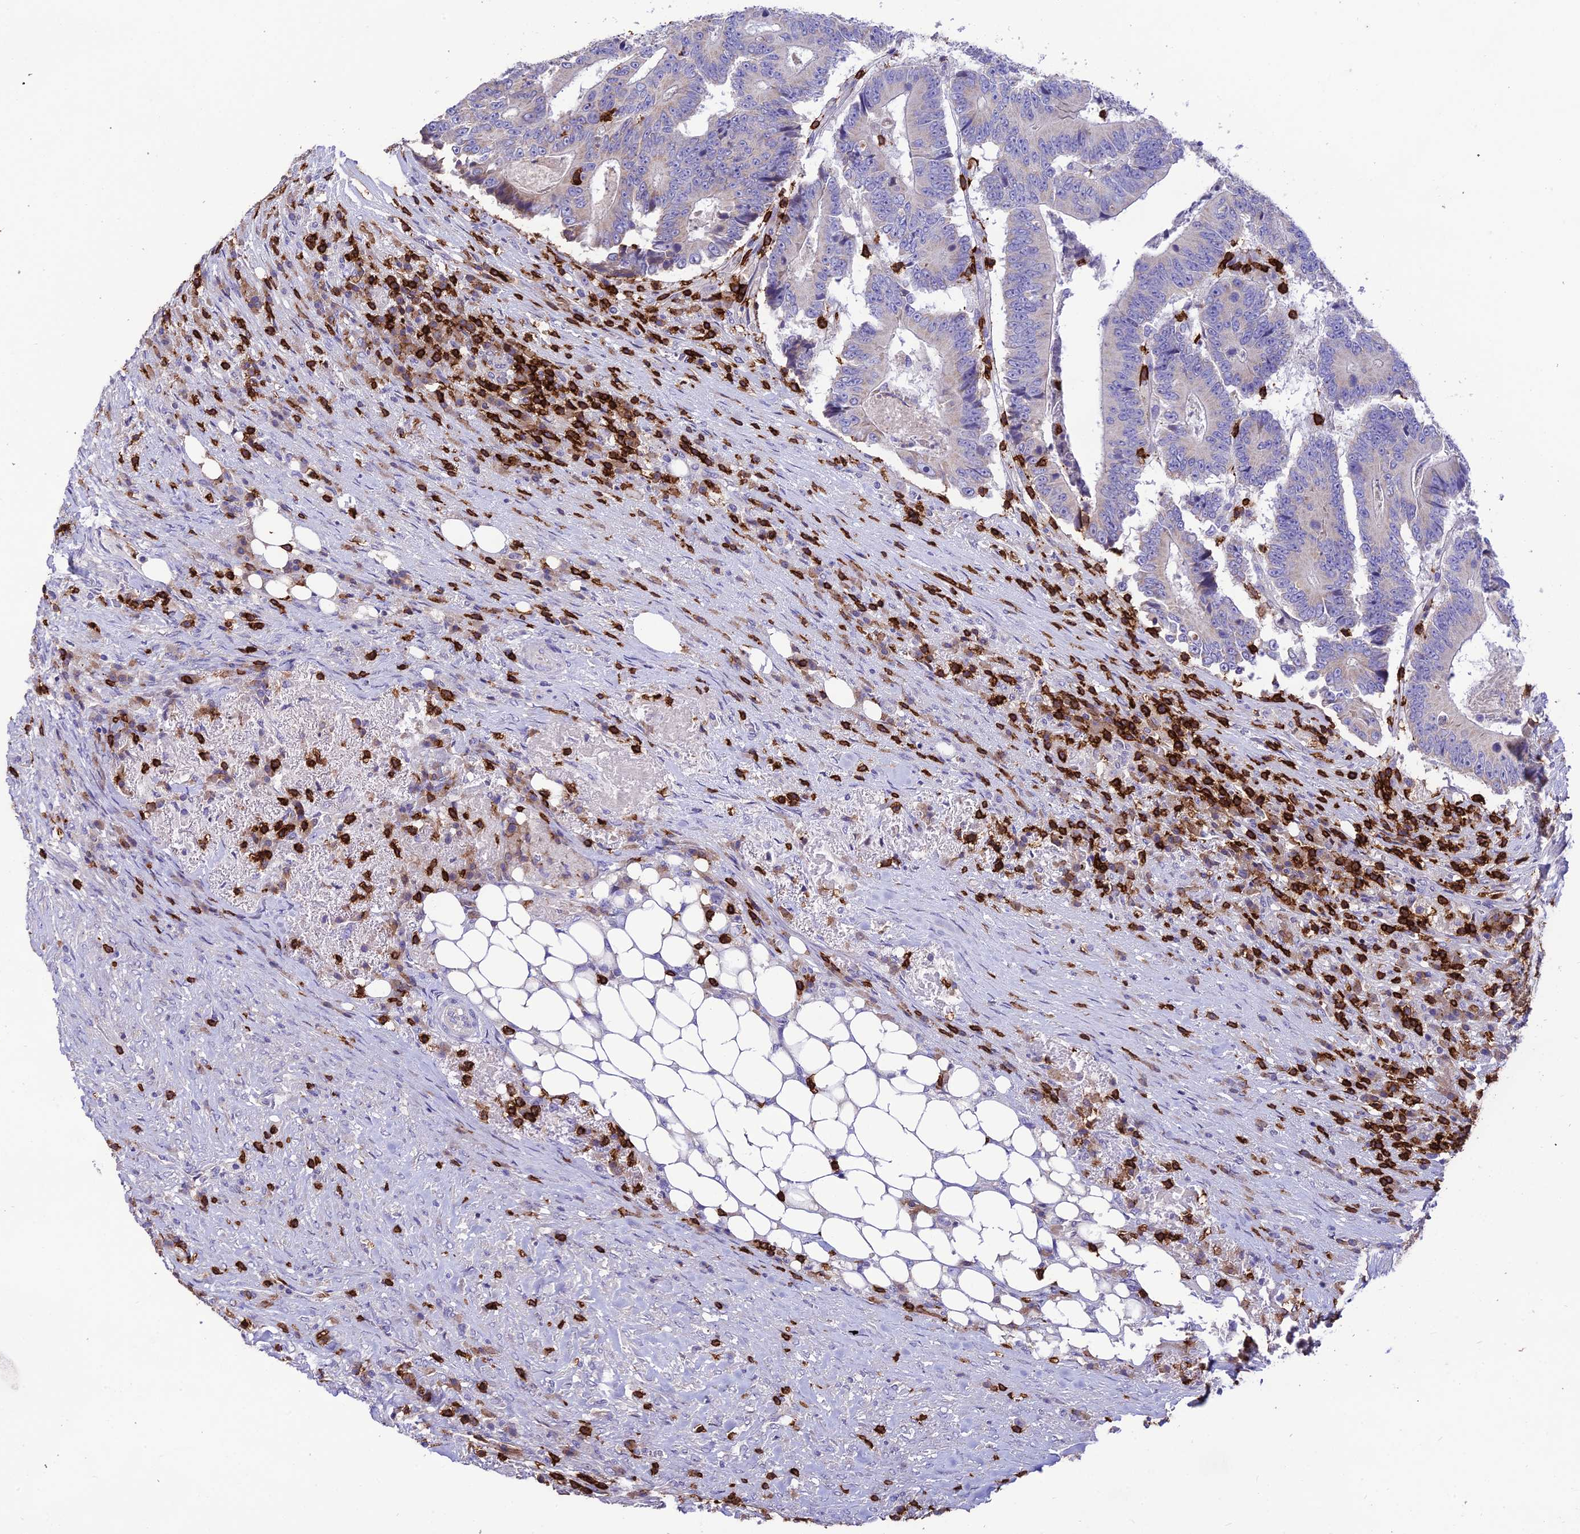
{"staining": {"intensity": "negative", "quantity": "none", "location": "none"}, "tissue": "colorectal cancer", "cell_type": "Tumor cells", "image_type": "cancer", "snomed": [{"axis": "morphology", "description": "Adenocarcinoma, NOS"}, {"axis": "topography", "description": "Colon"}], "caption": "Colorectal cancer (adenocarcinoma) was stained to show a protein in brown. There is no significant staining in tumor cells. (Stains: DAB (3,3'-diaminobenzidine) IHC with hematoxylin counter stain, Microscopy: brightfield microscopy at high magnification).", "gene": "PTPRCAP", "patient": {"sex": "male", "age": 83}}